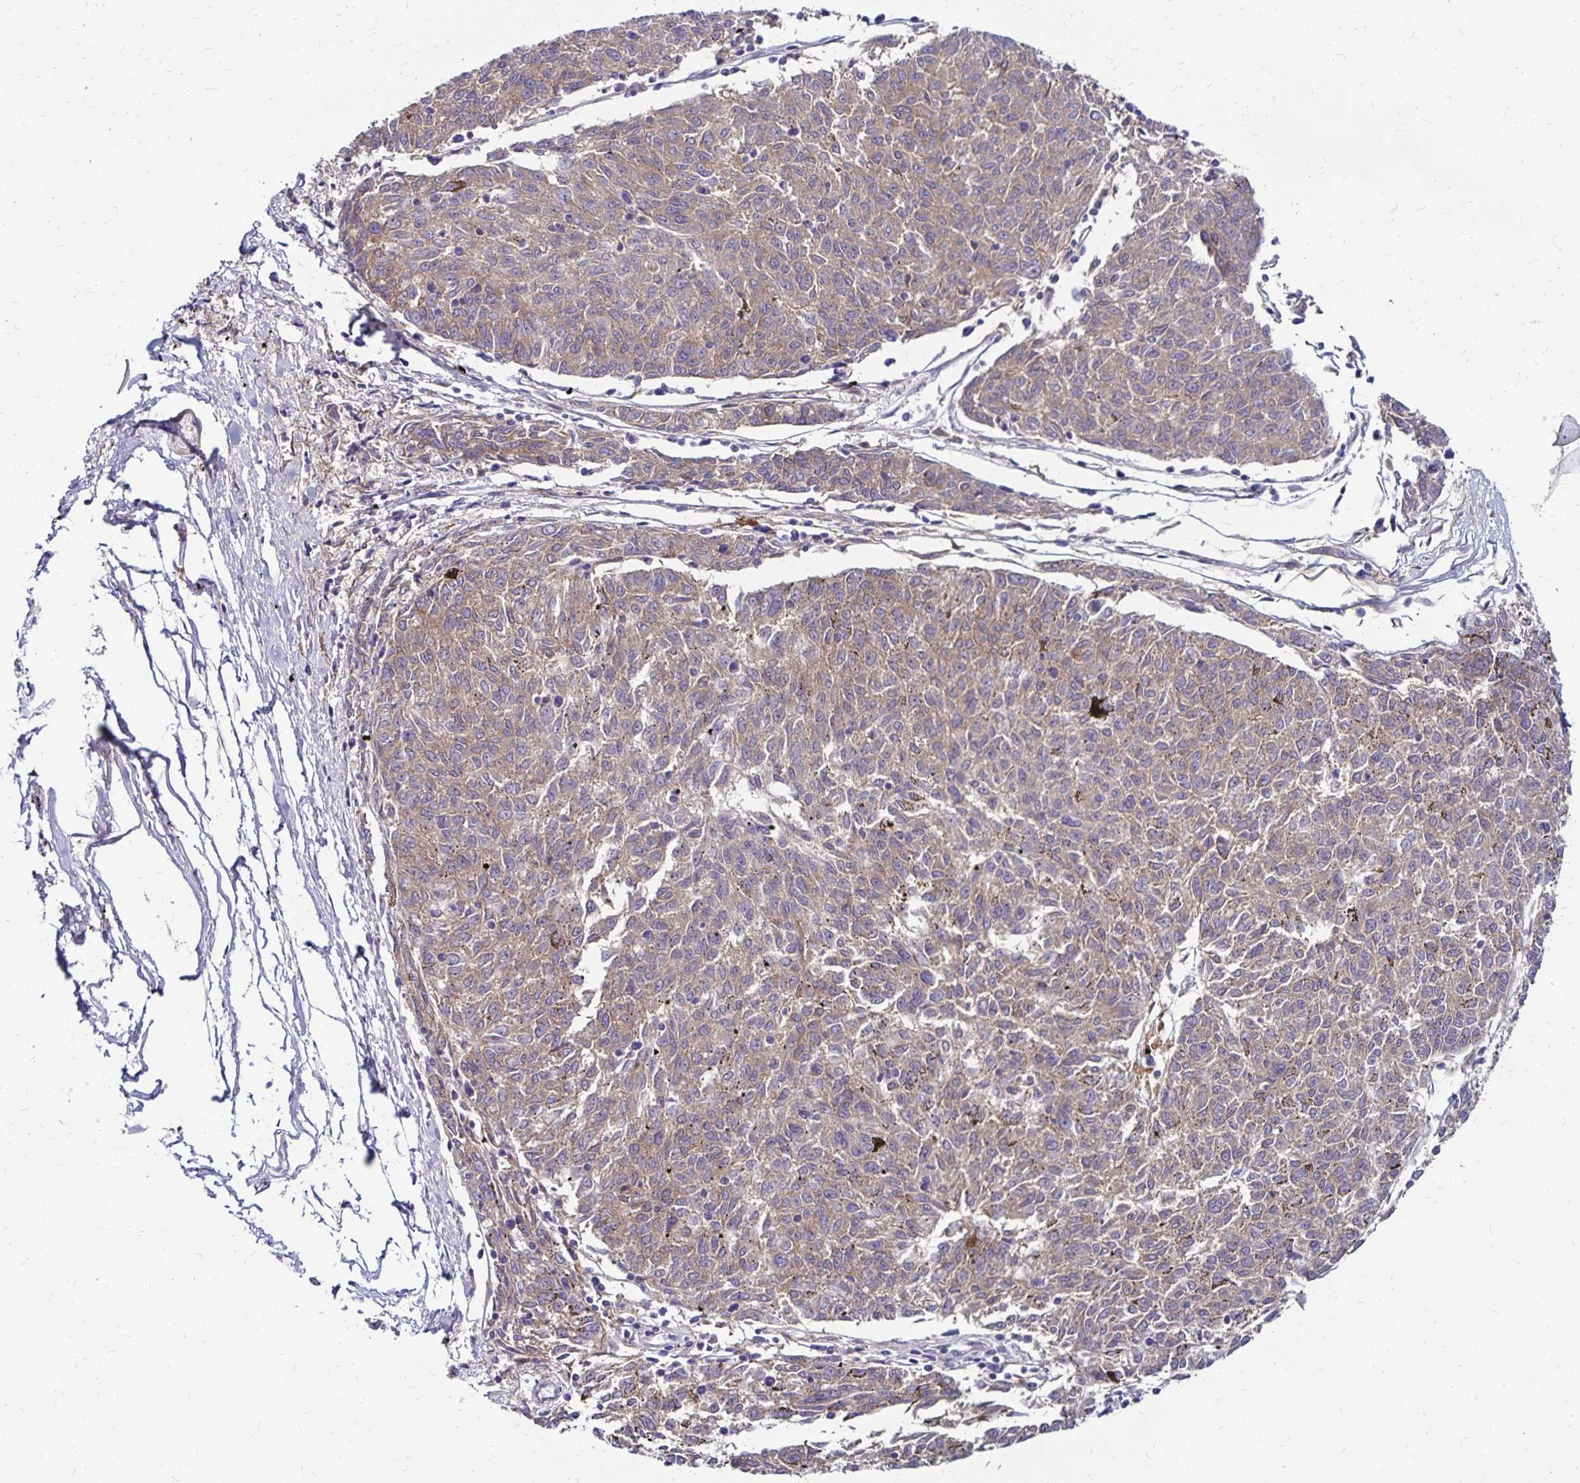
{"staining": {"intensity": "weak", "quantity": ">75%", "location": "cytoplasmic/membranous"}, "tissue": "melanoma", "cell_type": "Tumor cells", "image_type": "cancer", "snomed": [{"axis": "morphology", "description": "Malignant melanoma, NOS"}, {"axis": "topography", "description": "Skin"}], "caption": "The immunohistochemical stain highlights weak cytoplasmic/membranous positivity in tumor cells of melanoma tissue. Using DAB (3,3'-diaminobenzidine) (brown) and hematoxylin (blue) stains, captured at high magnification using brightfield microscopy.", "gene": "TNS3", "patient": {"sex": "female", "age": 72}}